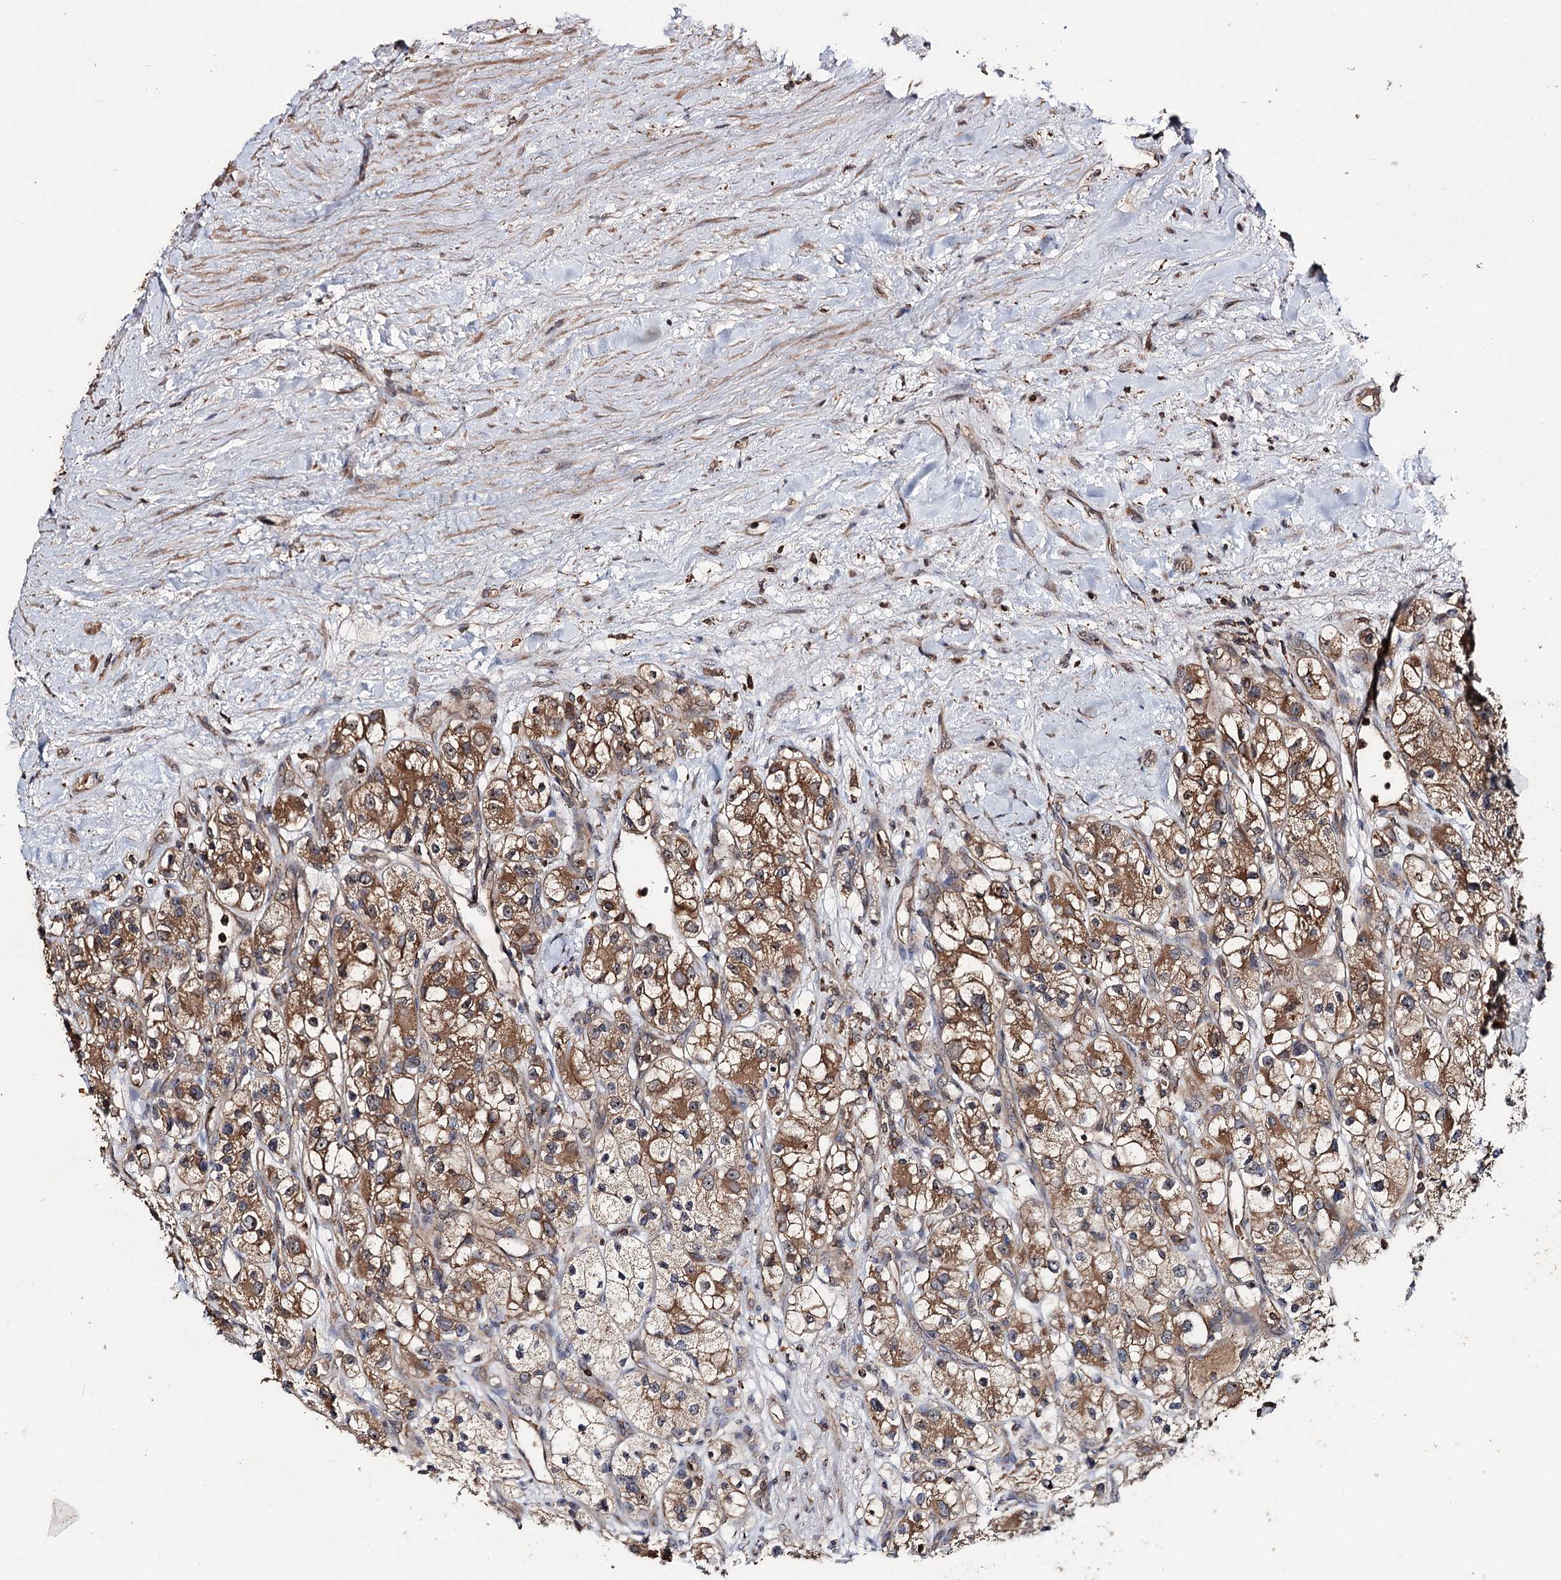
{"staining": {"intensity": "moderate", "quantity": ">75%", "location": "cytoplasmic/membranous"}, "tissue": "renal cancer", "cell_type": "Tumor cells", "image_type": "cancer", "snomed": [{"axis": "morphology", "description": "Adenocarcinoma, NOS"}, {"axis": "topography", "description": "Kidney"}], "caption": "IHC (DAB (3,3'-diaminobenzidine)) staining of human renal adenocarcinoma exhibits moderate cytoplasmic/membranous protein staining in approximately >75% of tumor cells.", "gene": "FAM53B", "patient": {"sex": "female", "age": 57}}